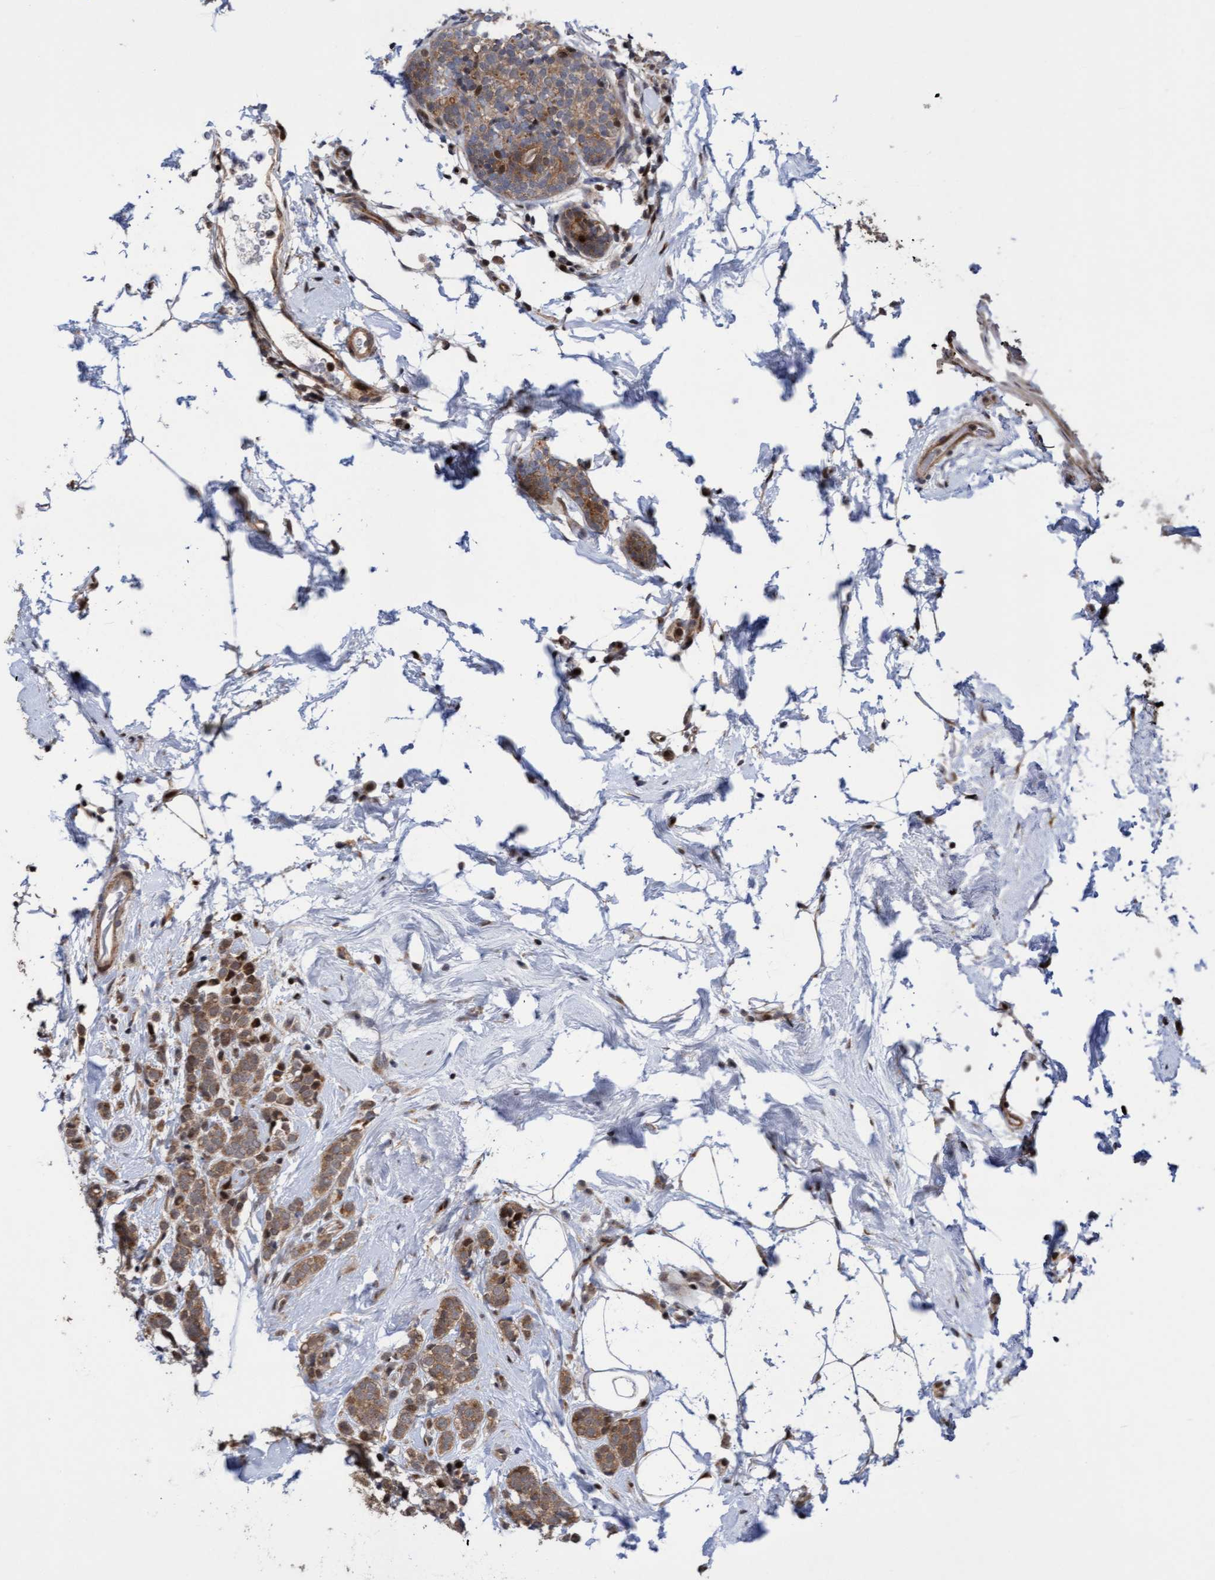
{"staining": {"intensity": "moderate", "quantity": ">75%", "location": "cytoplasmic/membranous"}, "tissue": "breast cancer", "cell_type": "Tumor cells", "image_type": "cancer", "snomed": [{"axis": "morphology", "description": "Lobular carcinoma"}, {"axis": "topography", "description": "Breast"}], "caption": "Breast cancer was stained to show a protein in brown. There is medium levels of moderate cytoplasmic/membranous expression in approximately >75% of tumor cells.", "gene": "ITFG1", "patient": {"sex": "female", "age": 50}}